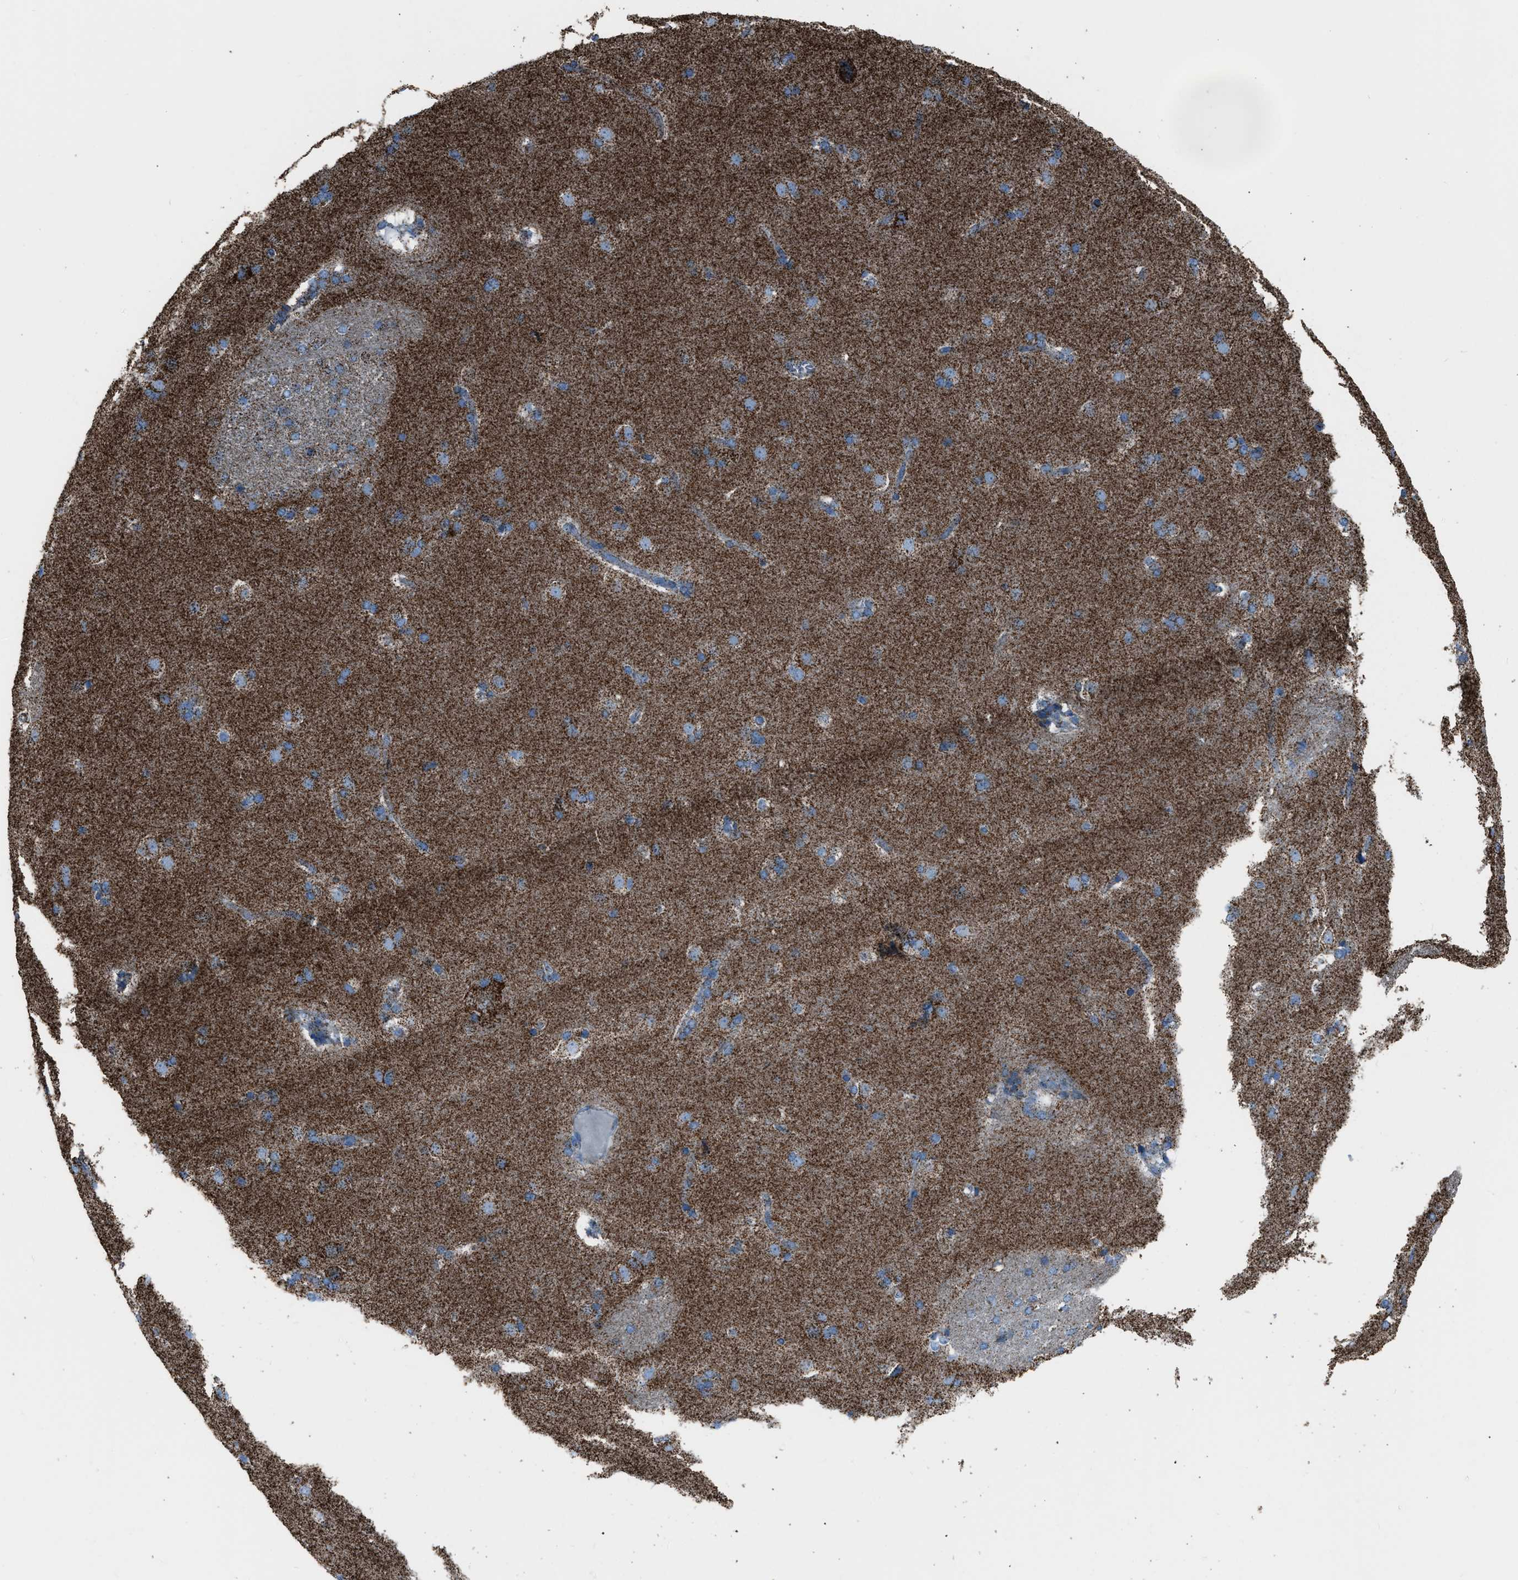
{"staining": {"intensity": "strong", "quantity": ">75%", "location": "cytoplasmic/membranous"}, "tissue": "caudate", "cell_type": "Glial cells", "image_type": "normal", "snomed": [{"axis": "morphology", "description": "Normal tissue, NOS"}, {"axis": "topography", "description": "Lateral ventricle wall"}], "caption": "Caudate stained for a protein (brown) displays strong cytoplasmic/membranous positive expression in about >75% of glial cells.", "gene": "MDH2", "patient": {"sex": "female", "age": 19}}